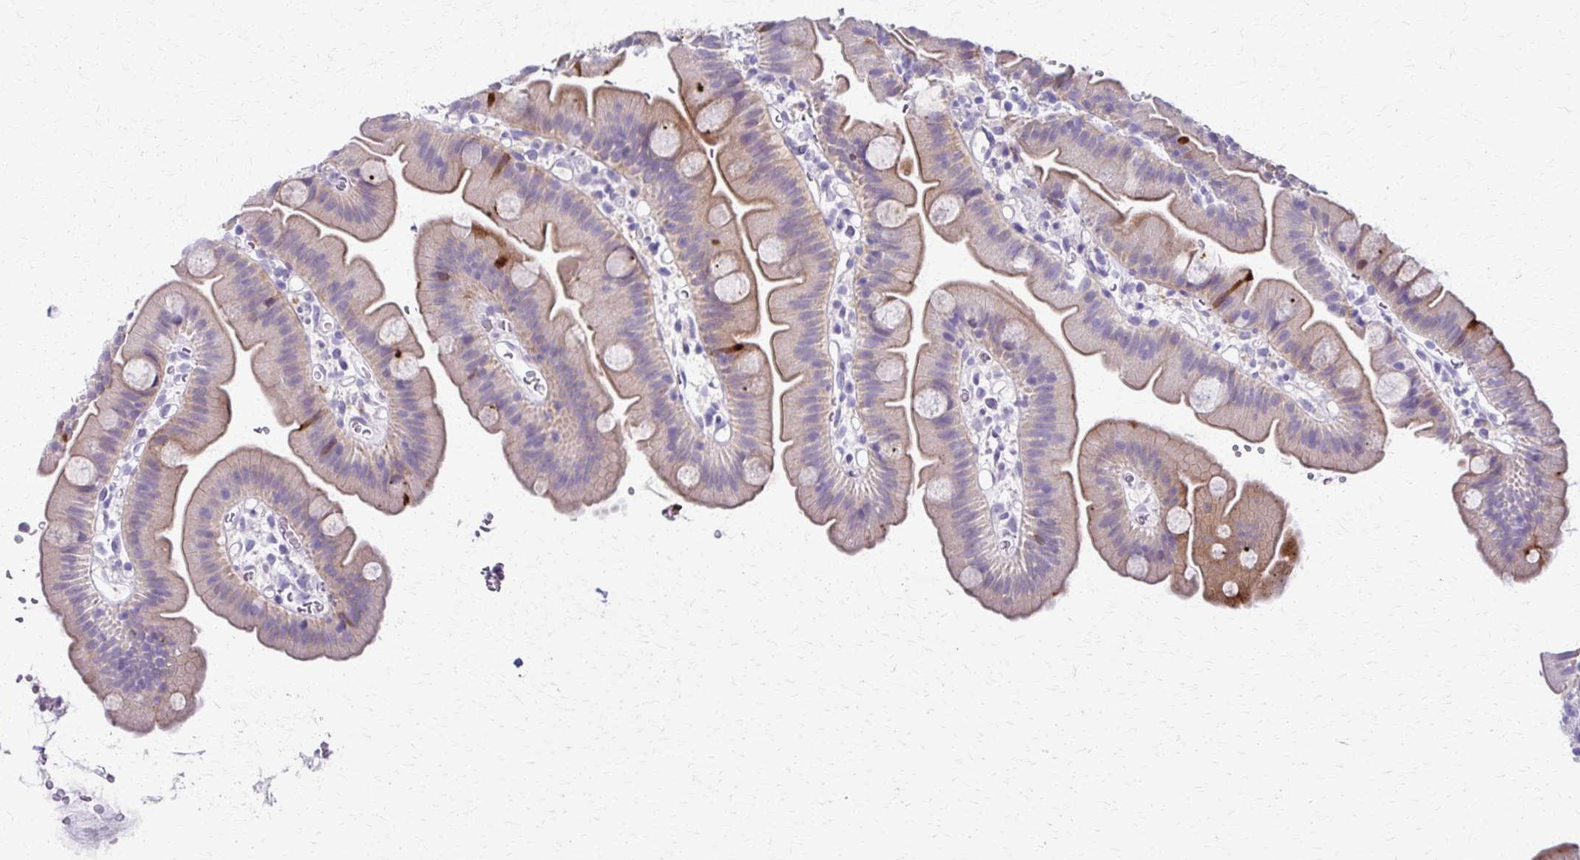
{"staining": {"intensity": "moderate", "quantity": "<25%", "location": "cytoplasmic/membranous"}, "tissue": "small intestine", "cell_type": "Glandular cells", "image_type": "normal", "snomed": [{"axis": "morphology", "description": "Normal tissue, NOS"}, {"axis": "topography", "description": "Small intestine"}], "caption": "Small intestine stained for a protein (brown) displays moderate cytoplasmic/membranous positive positivity in approximately <25% of glandular cells.", "gene": "TMEM60", "patient": {"sex": "female", "age": 68}}